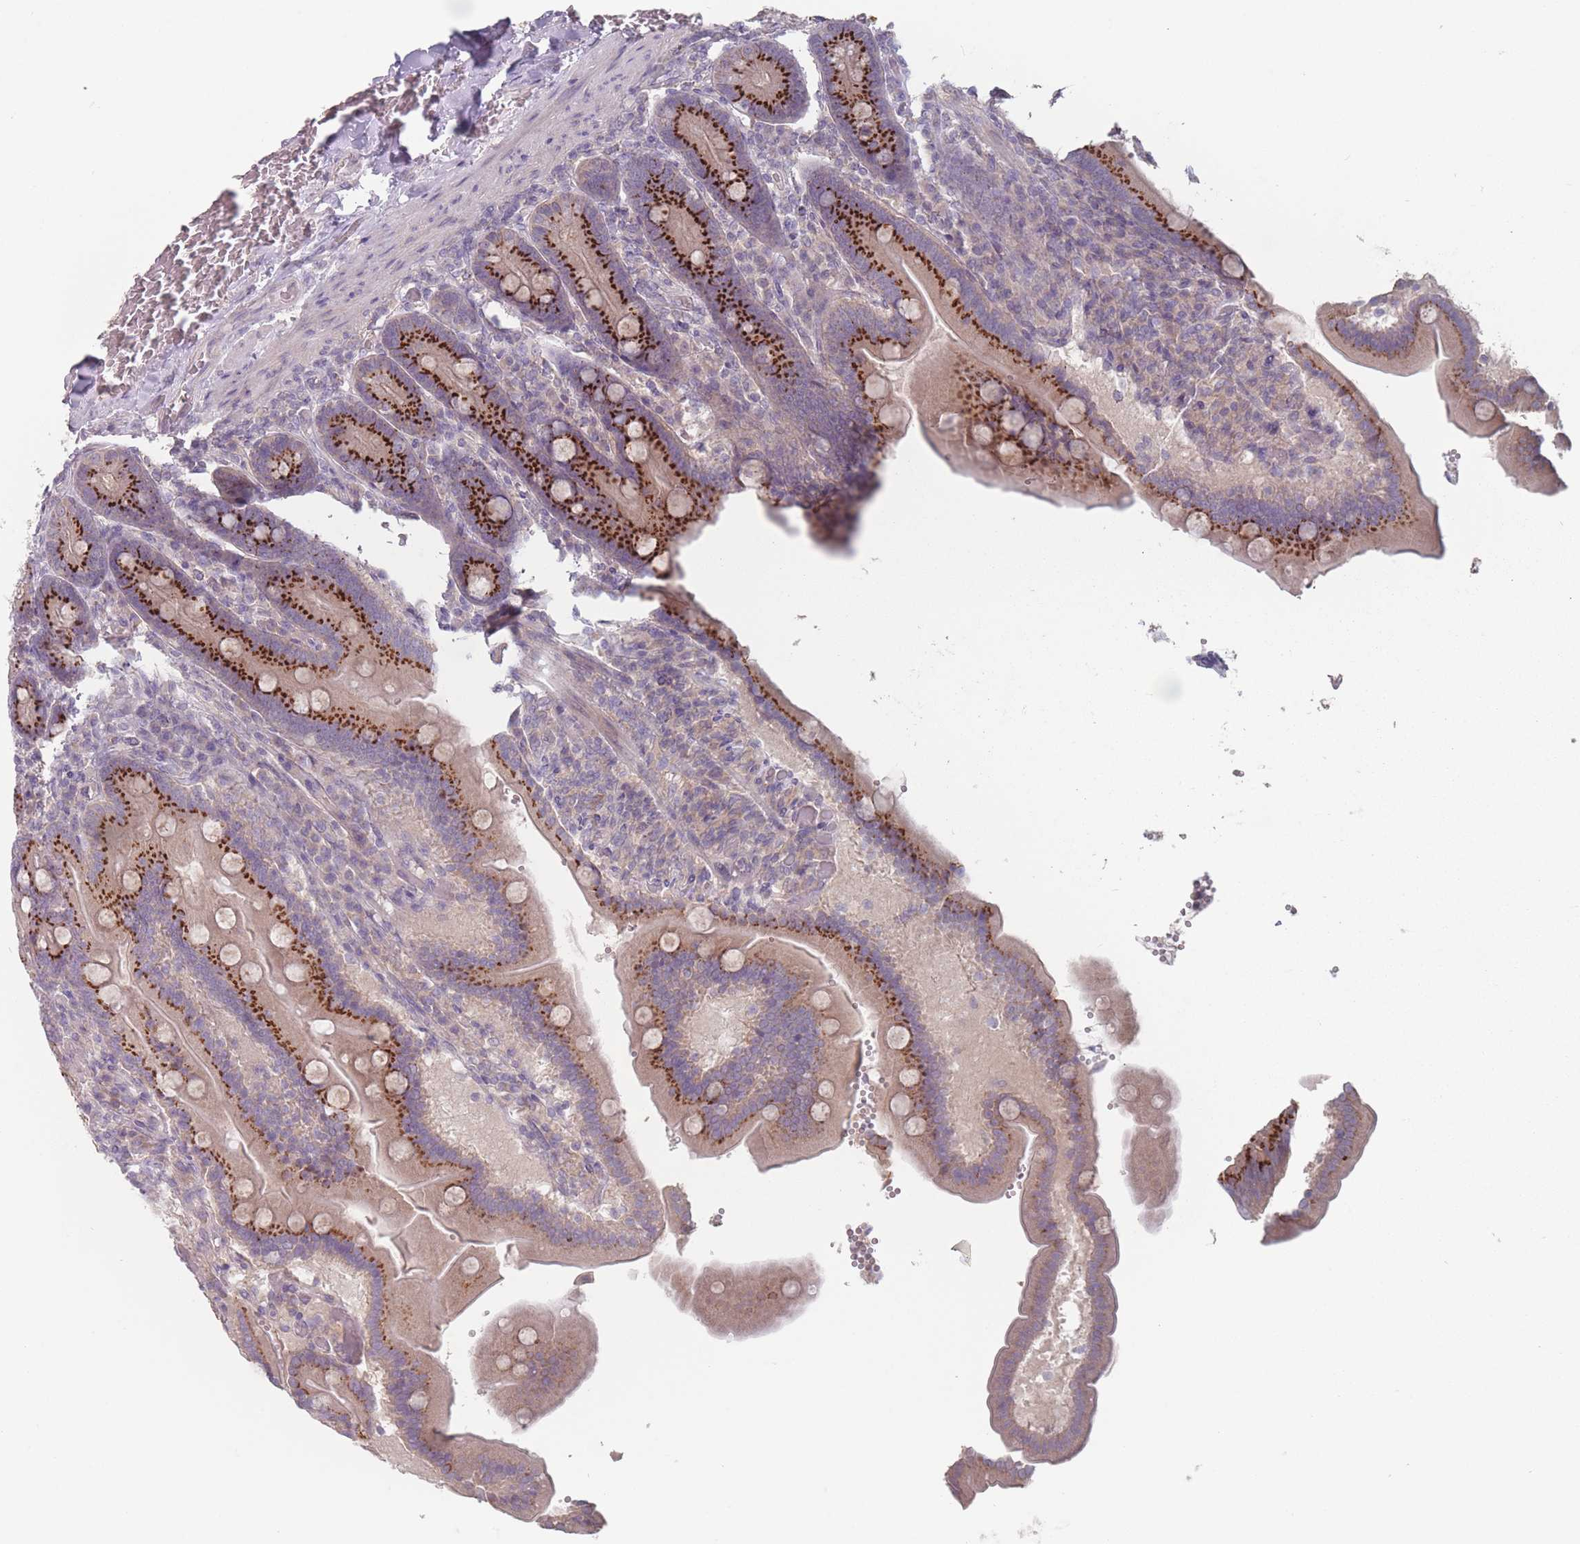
{"staining": {"intensity": "strong", "quantity": "25%-75%", "location": "cytoplasmic/membranous"}, "tissue": "duodenum", "cell_type": "Glandular cells", "image_type": "normal", "snomed": [{"axis": "morphology", "description": "Normal tissue, NOS"}, {"axis": "topography", "description": "Duodenum"}], "caption": "This is a histology image of immunohistochemistry (IHC) staining of unremarkable duodenum, which shows strong expression in the cytoplasmic/membranous of glandular cells.", "gene": "AKAIN1", "patient": {"sex": "female", "age": 62}}